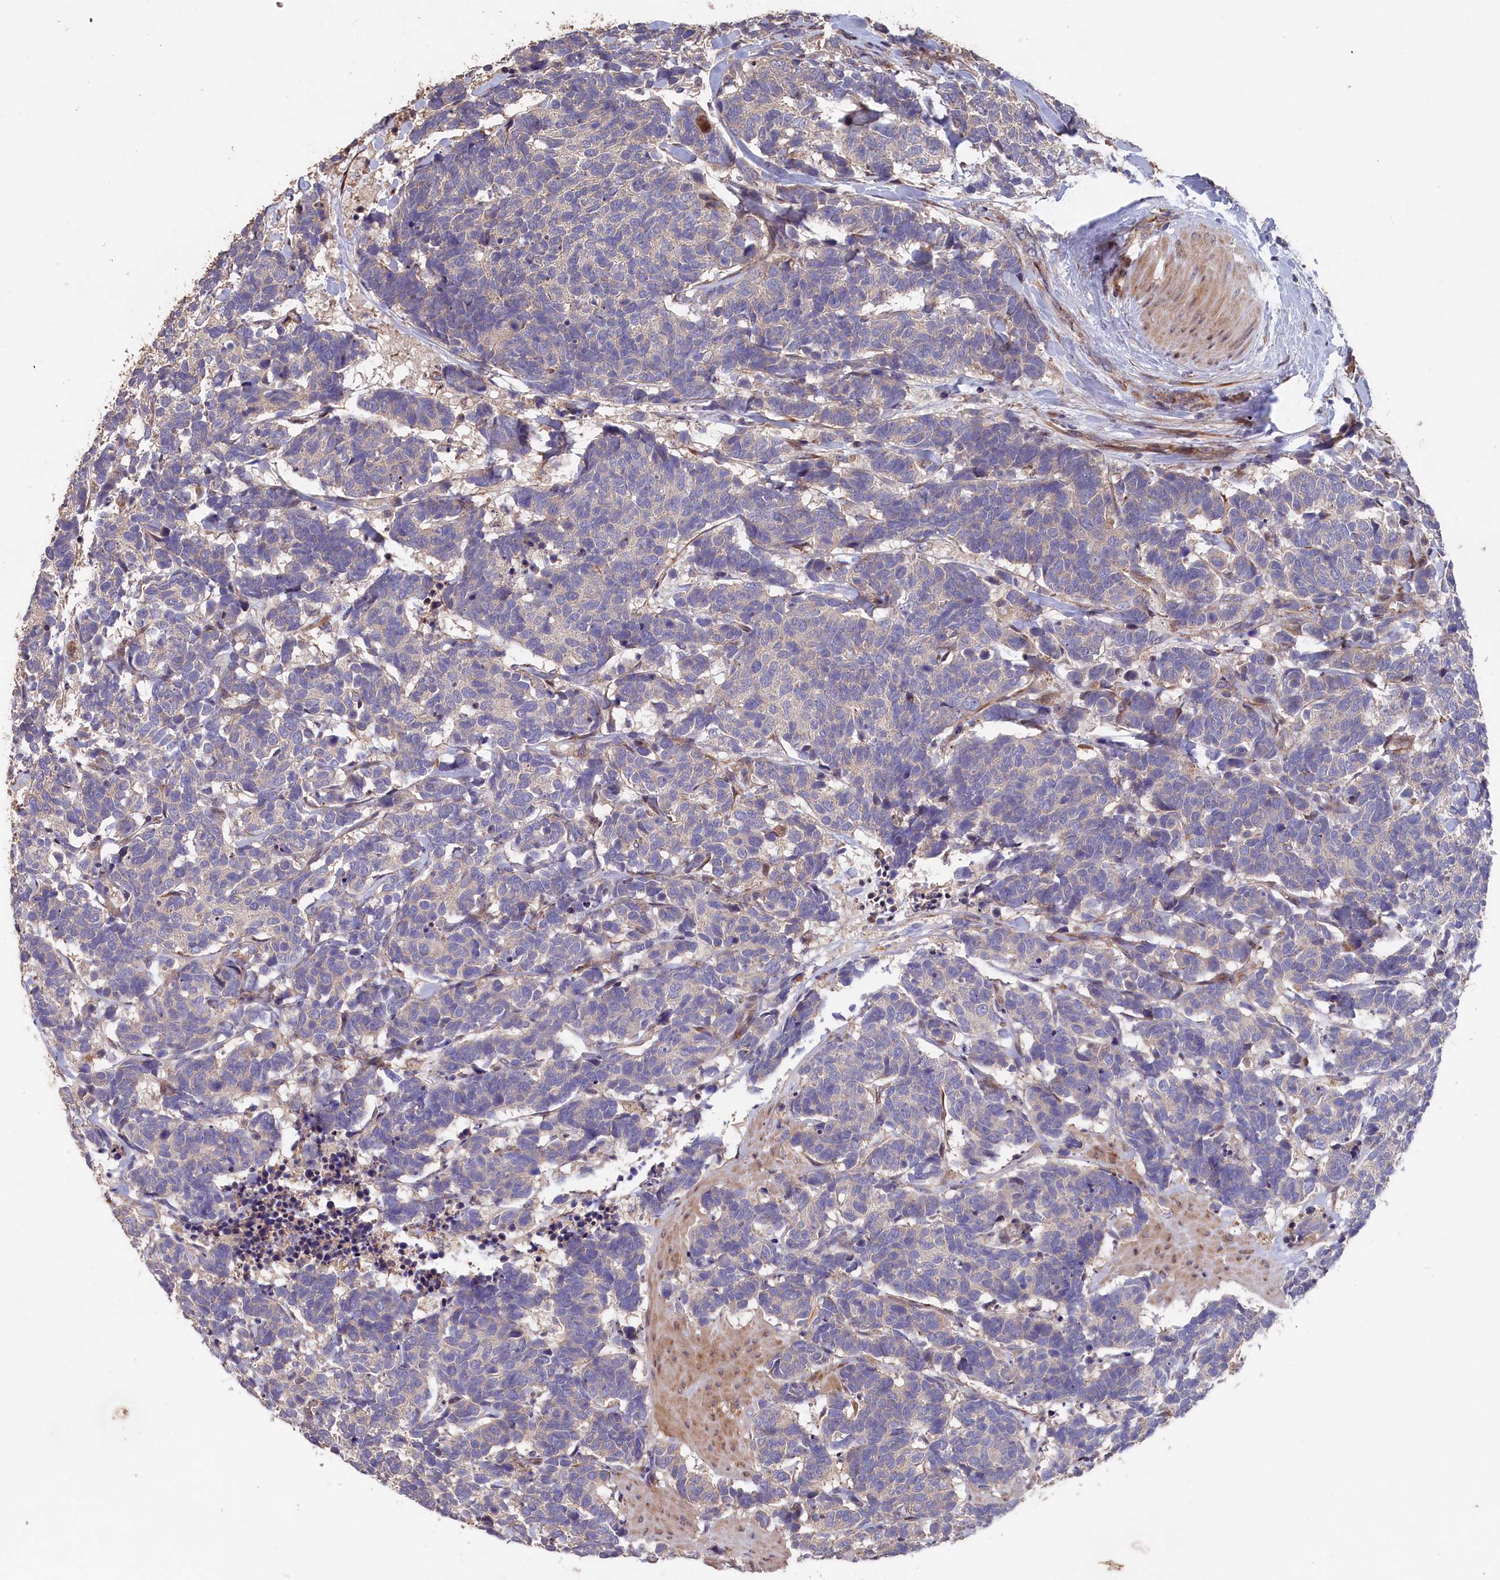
{"staining": {"intensity": "negative", "quantity": "none", "location": "none"}, "tissue": "carcinoid", "cell_type": "Tumor cells", "image_type": "cancer", "snomed": [{"axis": "morphology", "description": "Carcinoma, NOS"}, {"axis": "morphology", "description": "Carcinoid, malignant, NOS"}, {"axis": "topography", "description": "Urinary bladder"}], "caption": "Human malignant carcinoid stained for a protein using immunohistochemistry shows no positivity in tumor cells.", "gene": "GREB1L", "patient": {"sex": "male", "age": 57}}